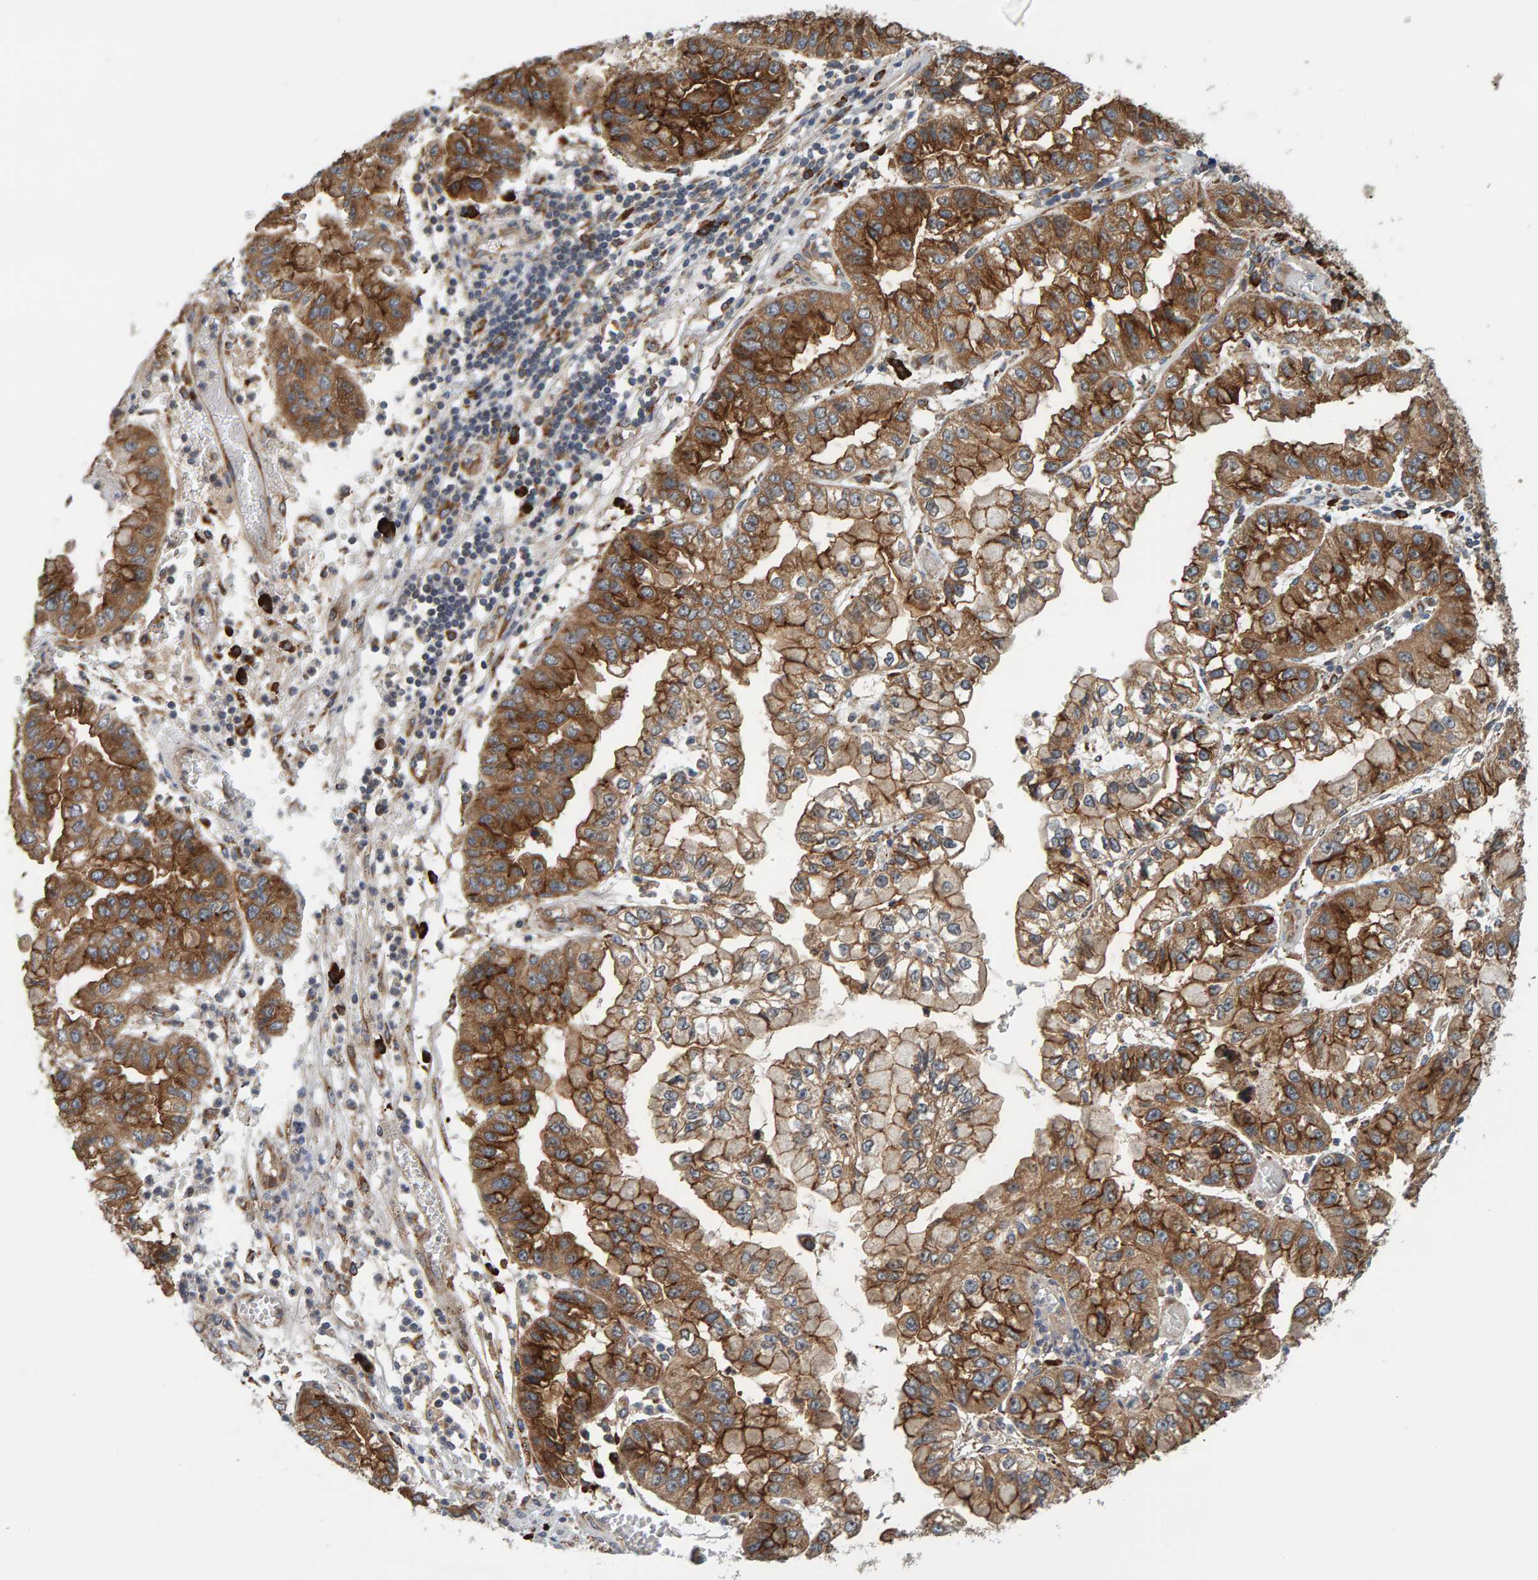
{"staining": {"intensity": "strong", "quantity": ">75%", "location": "cytoplasmic/membranous"}, "tissue": "liver cancer", "cell_type": "Tumor cells", "image_type": "cancer", "snomed": [{"axis": "morphology", "description": "Cholangiocarcinoma"}, {"axis": "topography", "description": "Liver"}], "caption": "Protein expression analysis of liver cancer shows strong cytoplasmic/membranous staining in approximately >75% of tumor cells.", "gene": "BAIAP2", "patient": {"sex": "female", "age": 79}}